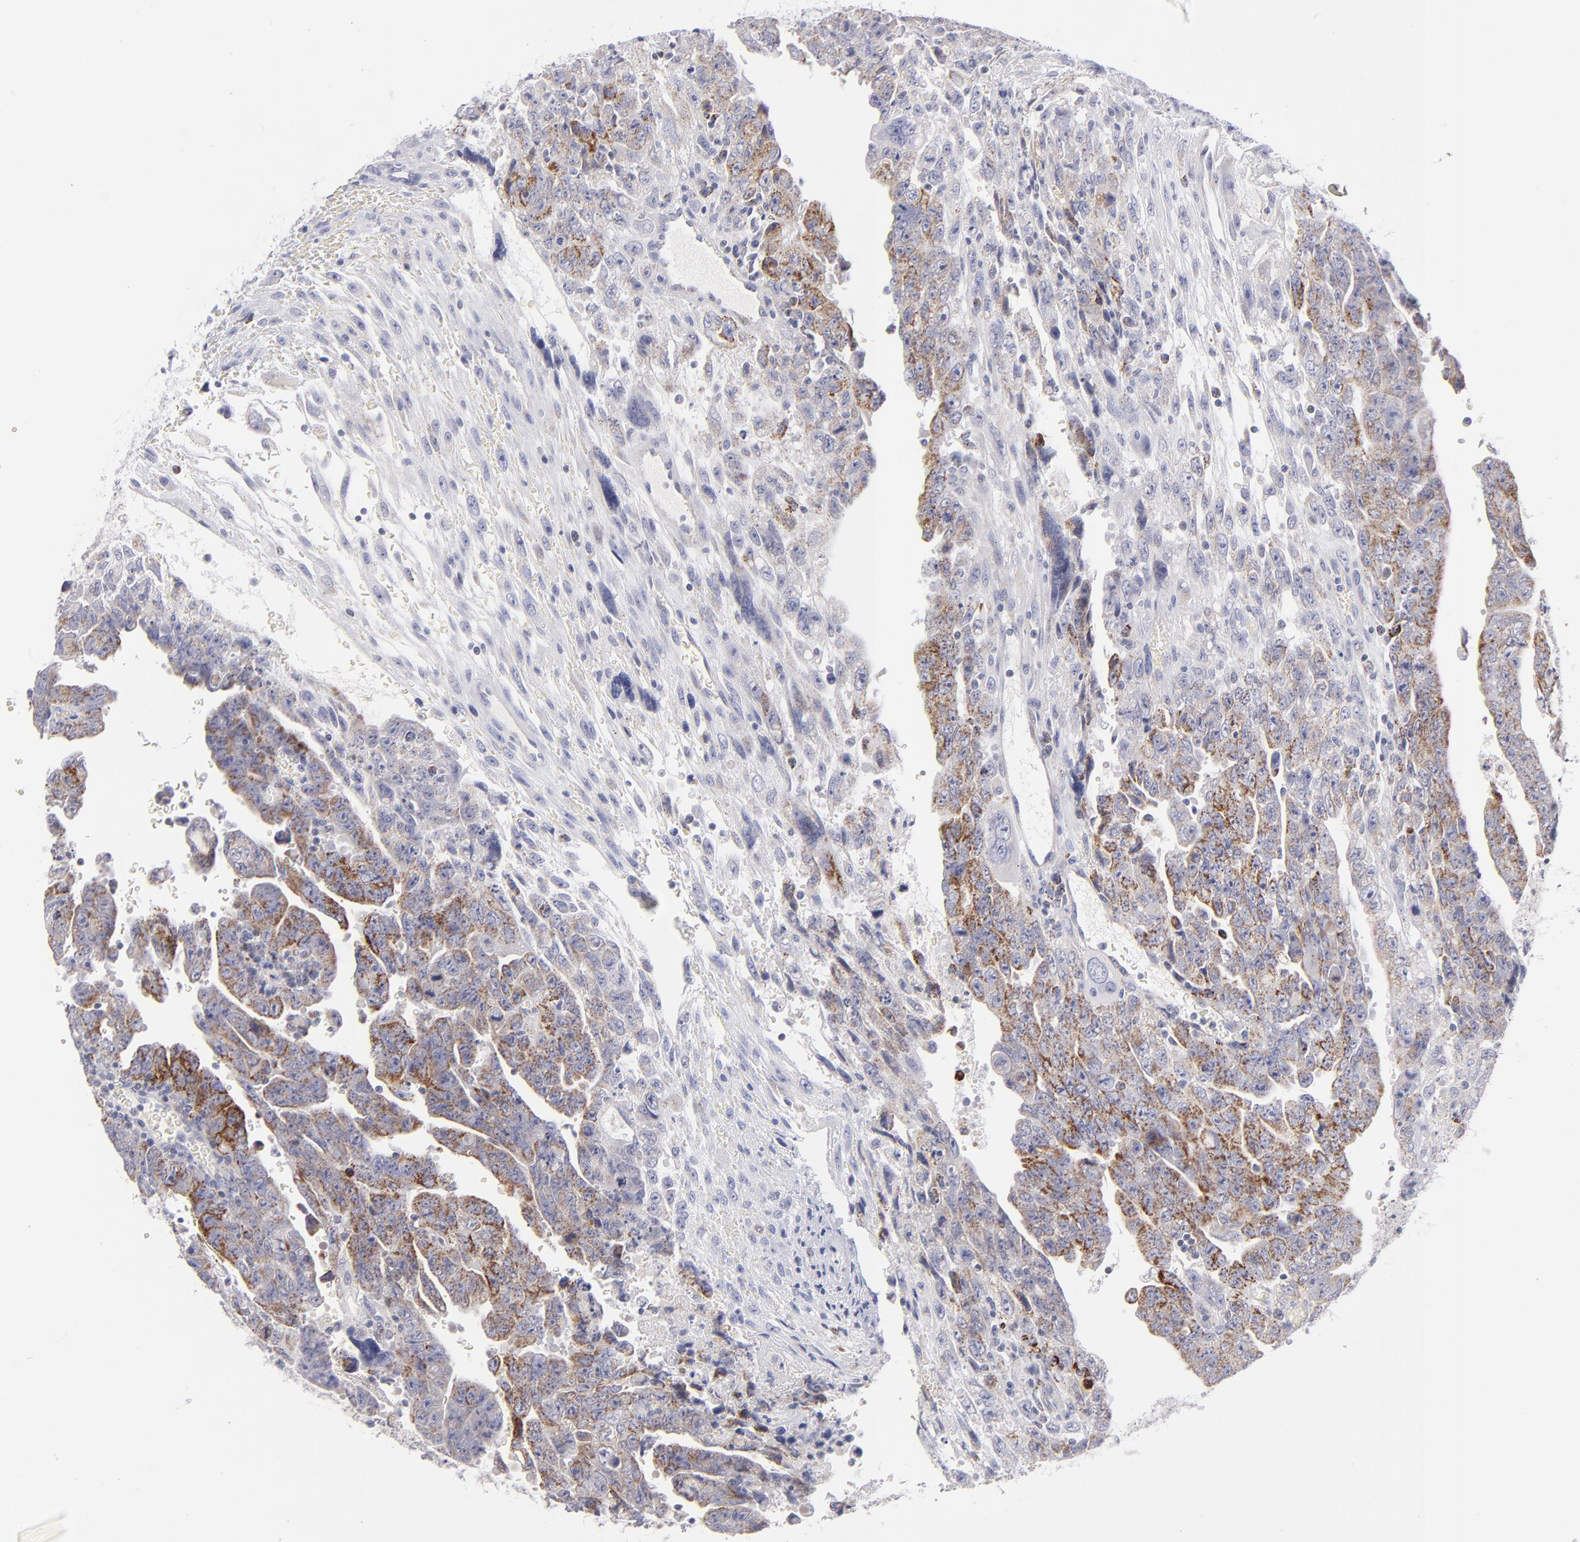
{"staining": {"intensity": "moderate", "quantity": ">75%", "location": "cytoplasmic/membranous"}, "tissue": "testis cancer", "cell_type": "Tumor cells", "image_type": "cancer", "snomed": [{"axis": "morphology", "description": "Carcinoma, Embryonal, NOS"}, {"axis": "topography", "description": "Testis"}], "caption": "Human testis cancer (embryonal carcinoma) stained with a protein marker shows moderate staining in tumor cells.", "gene": "MTHFD2", "patient": {"sex": "male", "age": 28}}